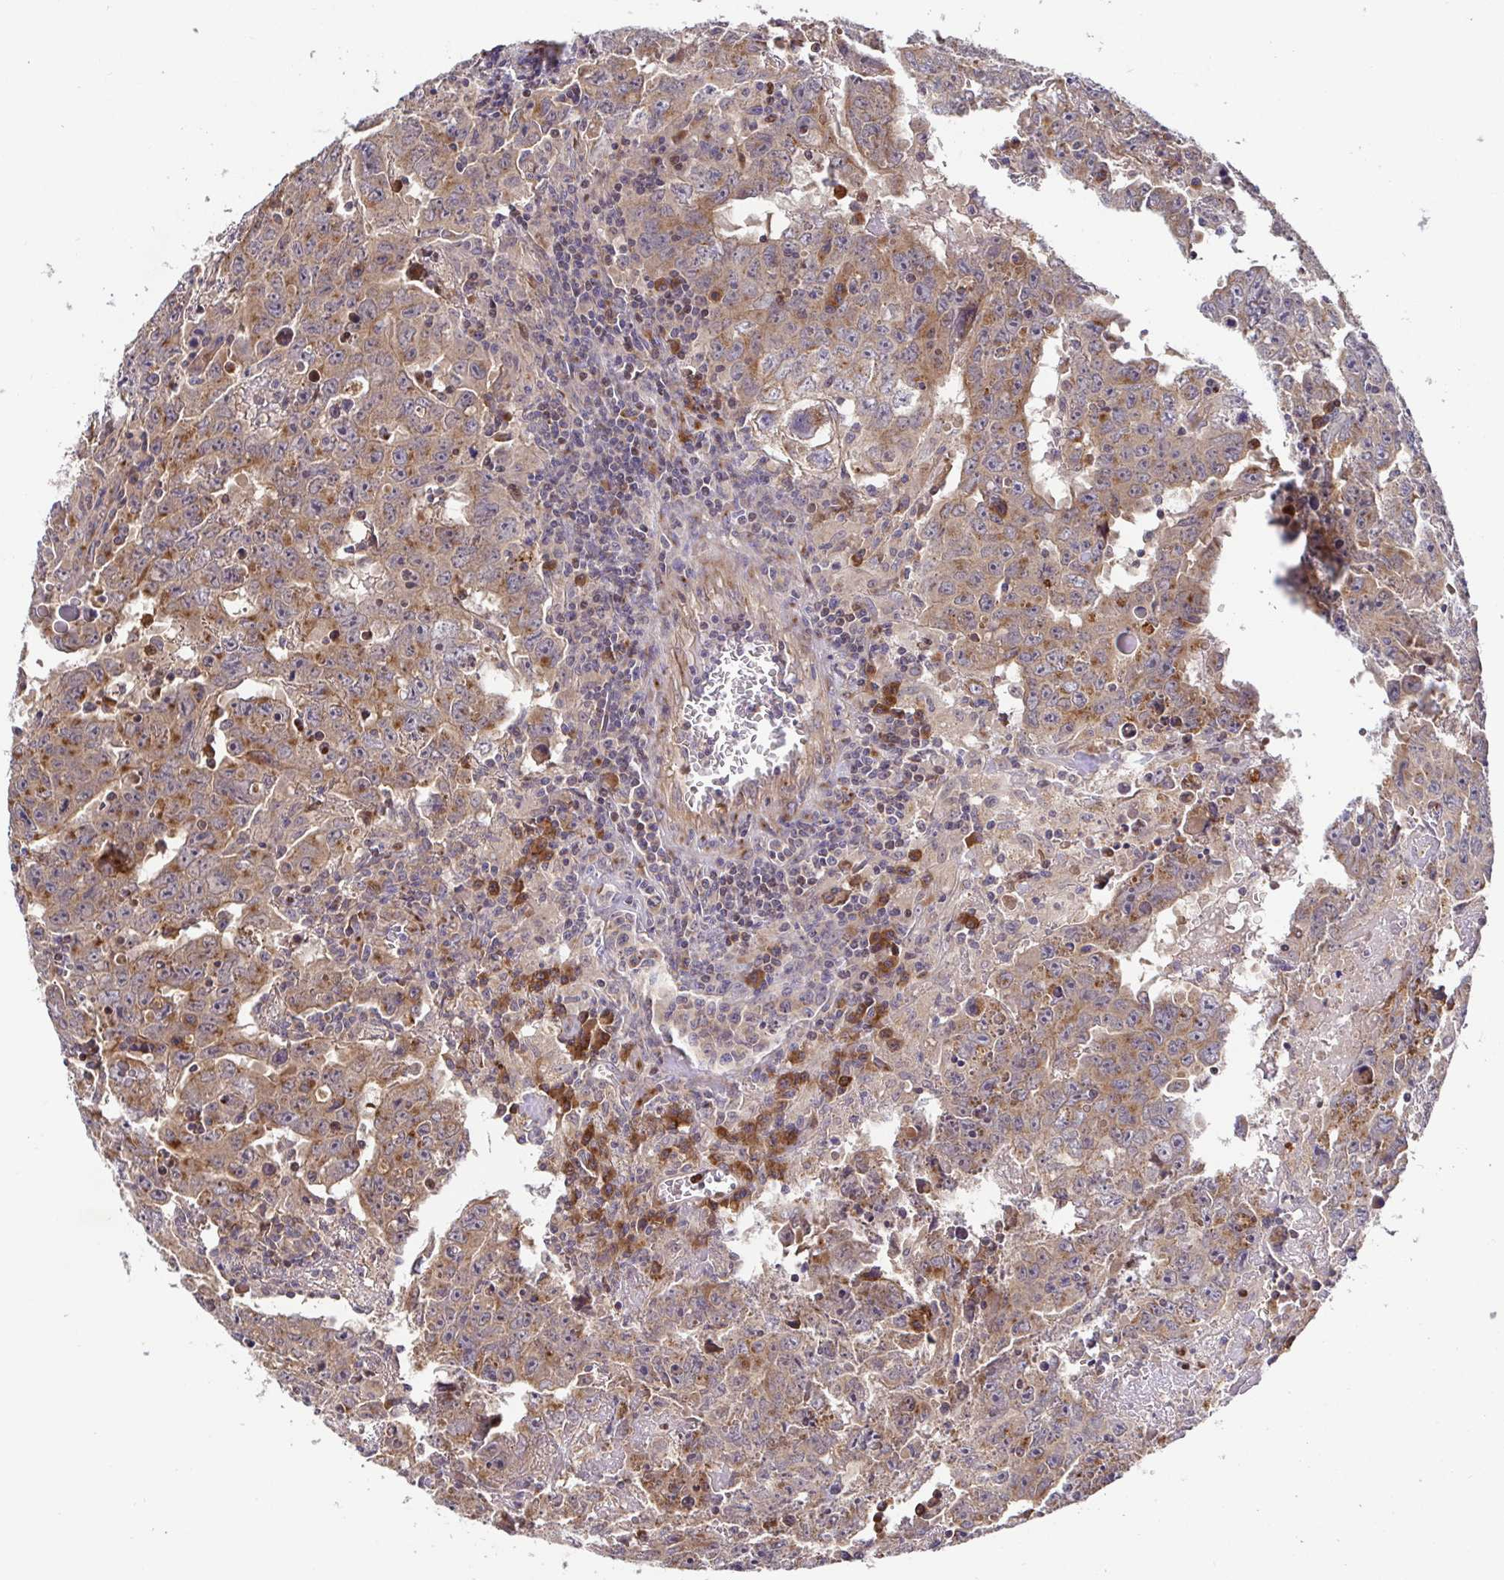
{"staining": {"intensity": "weak", "quantity": ">75%", "location": "cytoplasmic/membranous"}, "tissue": "testis cancer", "cell_type": "Tumor cells", "image_type": "cancer", "snomed": [{"axis": "morphology", "description": "Carcinoma, Embryonal, NOS"}, {"axis": "topography", "description": "Testis"}], "caption": "Tumor cells demonstrate low levels of weak cytoplasmic/membranous staining in approximately >75% of cells in human testis cancer (embryonal carcinoma).", "gene": "ELP1", "patient": {"sex": "male", "age": 22}}